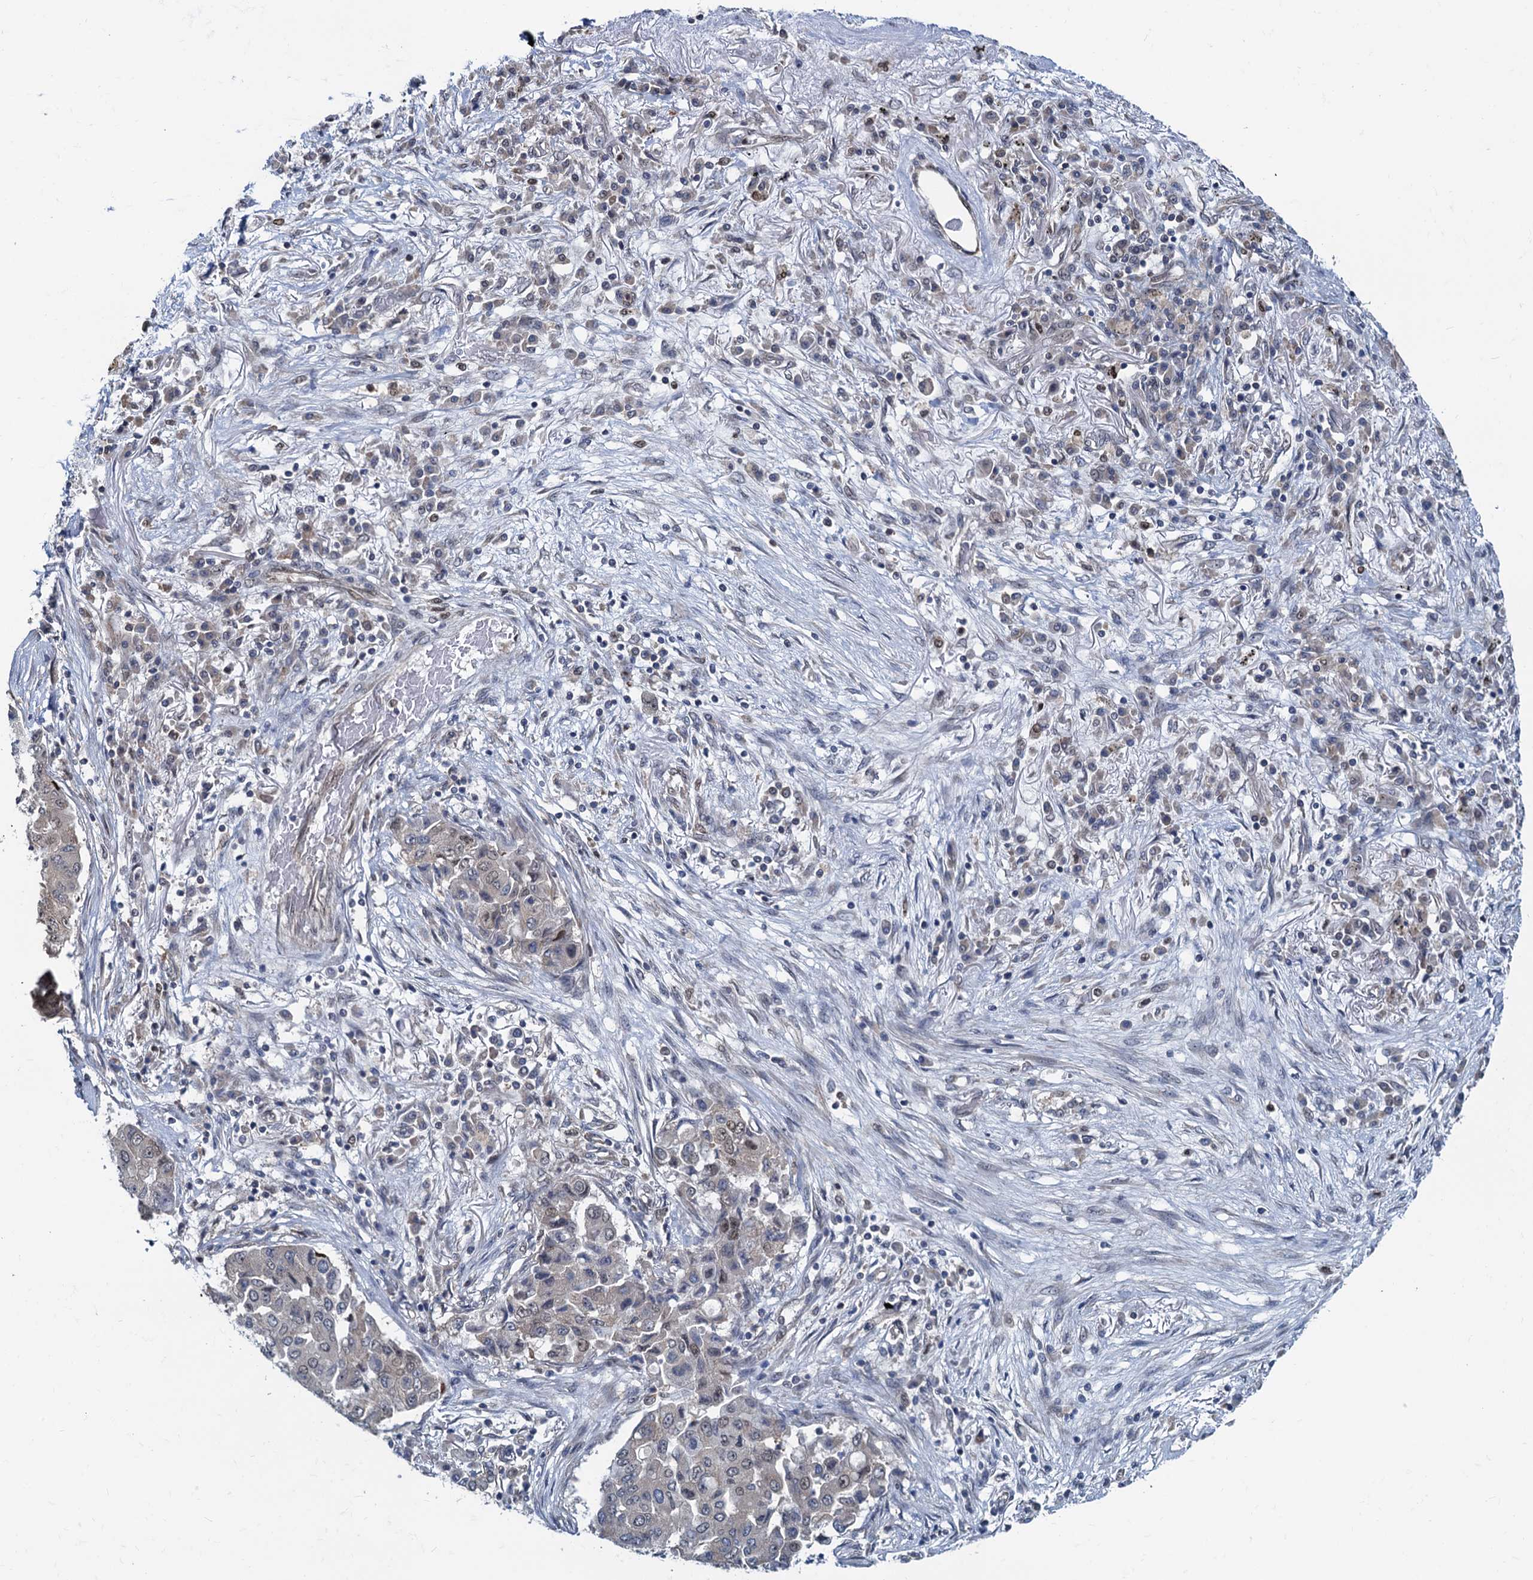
{"staining": {"intensity": "negative", "quantity": "none", "location": "none"}, "tissue": "lung cancer", "cell_type": "Tumor cells", "image_type": "cancer", "snomed": [{"axis": "morphology", "description": "Squamous cell carcinoma, NOS"}, {"axis": "topography", "description": "Lung"}], "caption": "Protein analysis of lung squamous cell carcinoma demonstrates no significant staining in tumor cells. Brightfield microscopy of immunohistochemistry stained with DAB (3,3'-diaminobenzidine) (brown) and hematoxylin (blue), captured at high magnification.", "gene": "RNF125", "patient": {"sex": "male", "age": 74}}